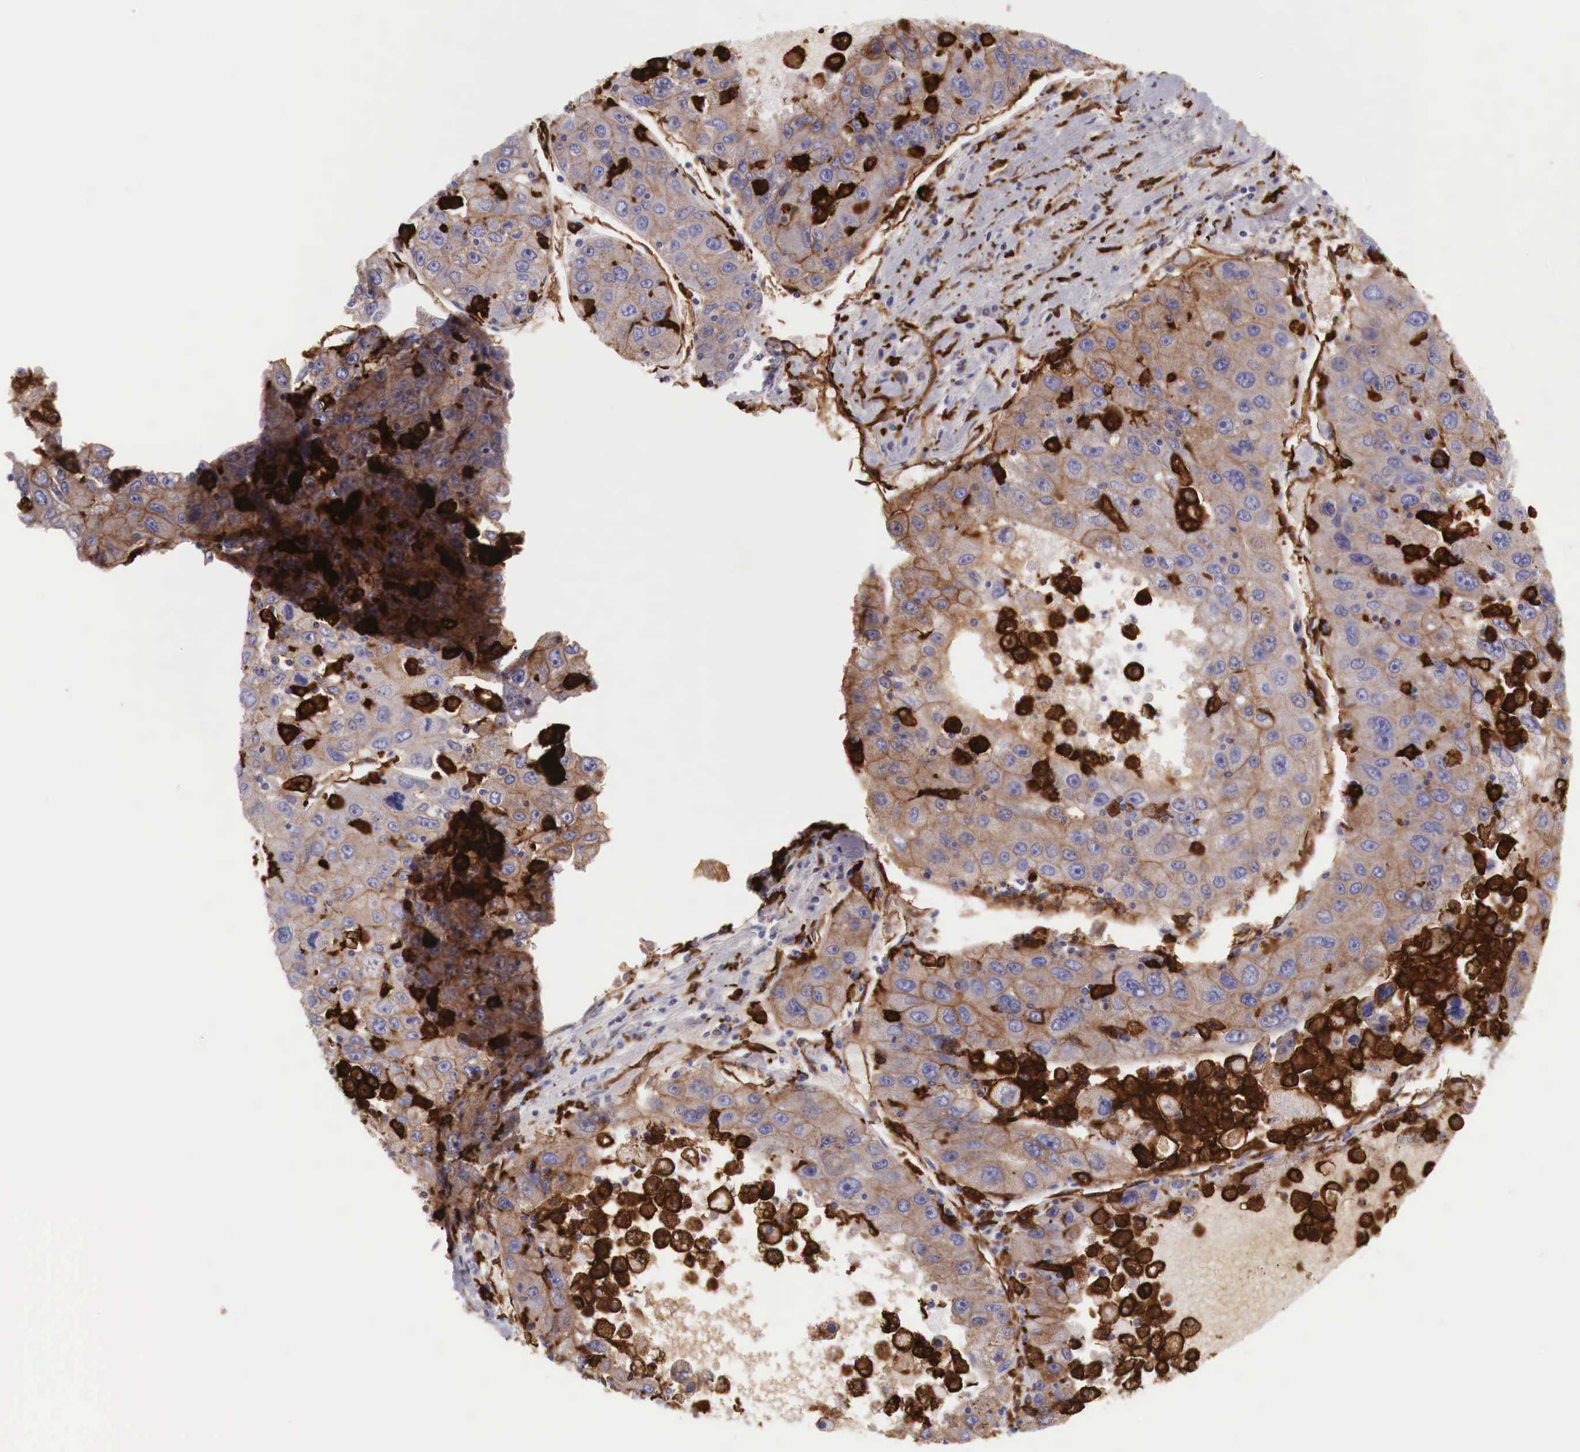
{"staining": {"intensity": "moderate", "quantity": "25%-75%", "location": "cytoplasmic/membranous"}, "tissue": "liver cancer", "cell_type": "Tumor cells", "image_type": "cancer", "snomed": [{"axis": "morphology", "description": "Carcinoma, Hepatocellular, NOS"}, {"axis": "topography", "description": "Liver"}], "caption": "Human liver cancer stained for a protein (brown) shows moderate cytoplasmic/membranous positive expression in approximately 25%-75% of tumor cells.", "gene": "MSR1", "patient": {"sex": "male", "age": 49}}